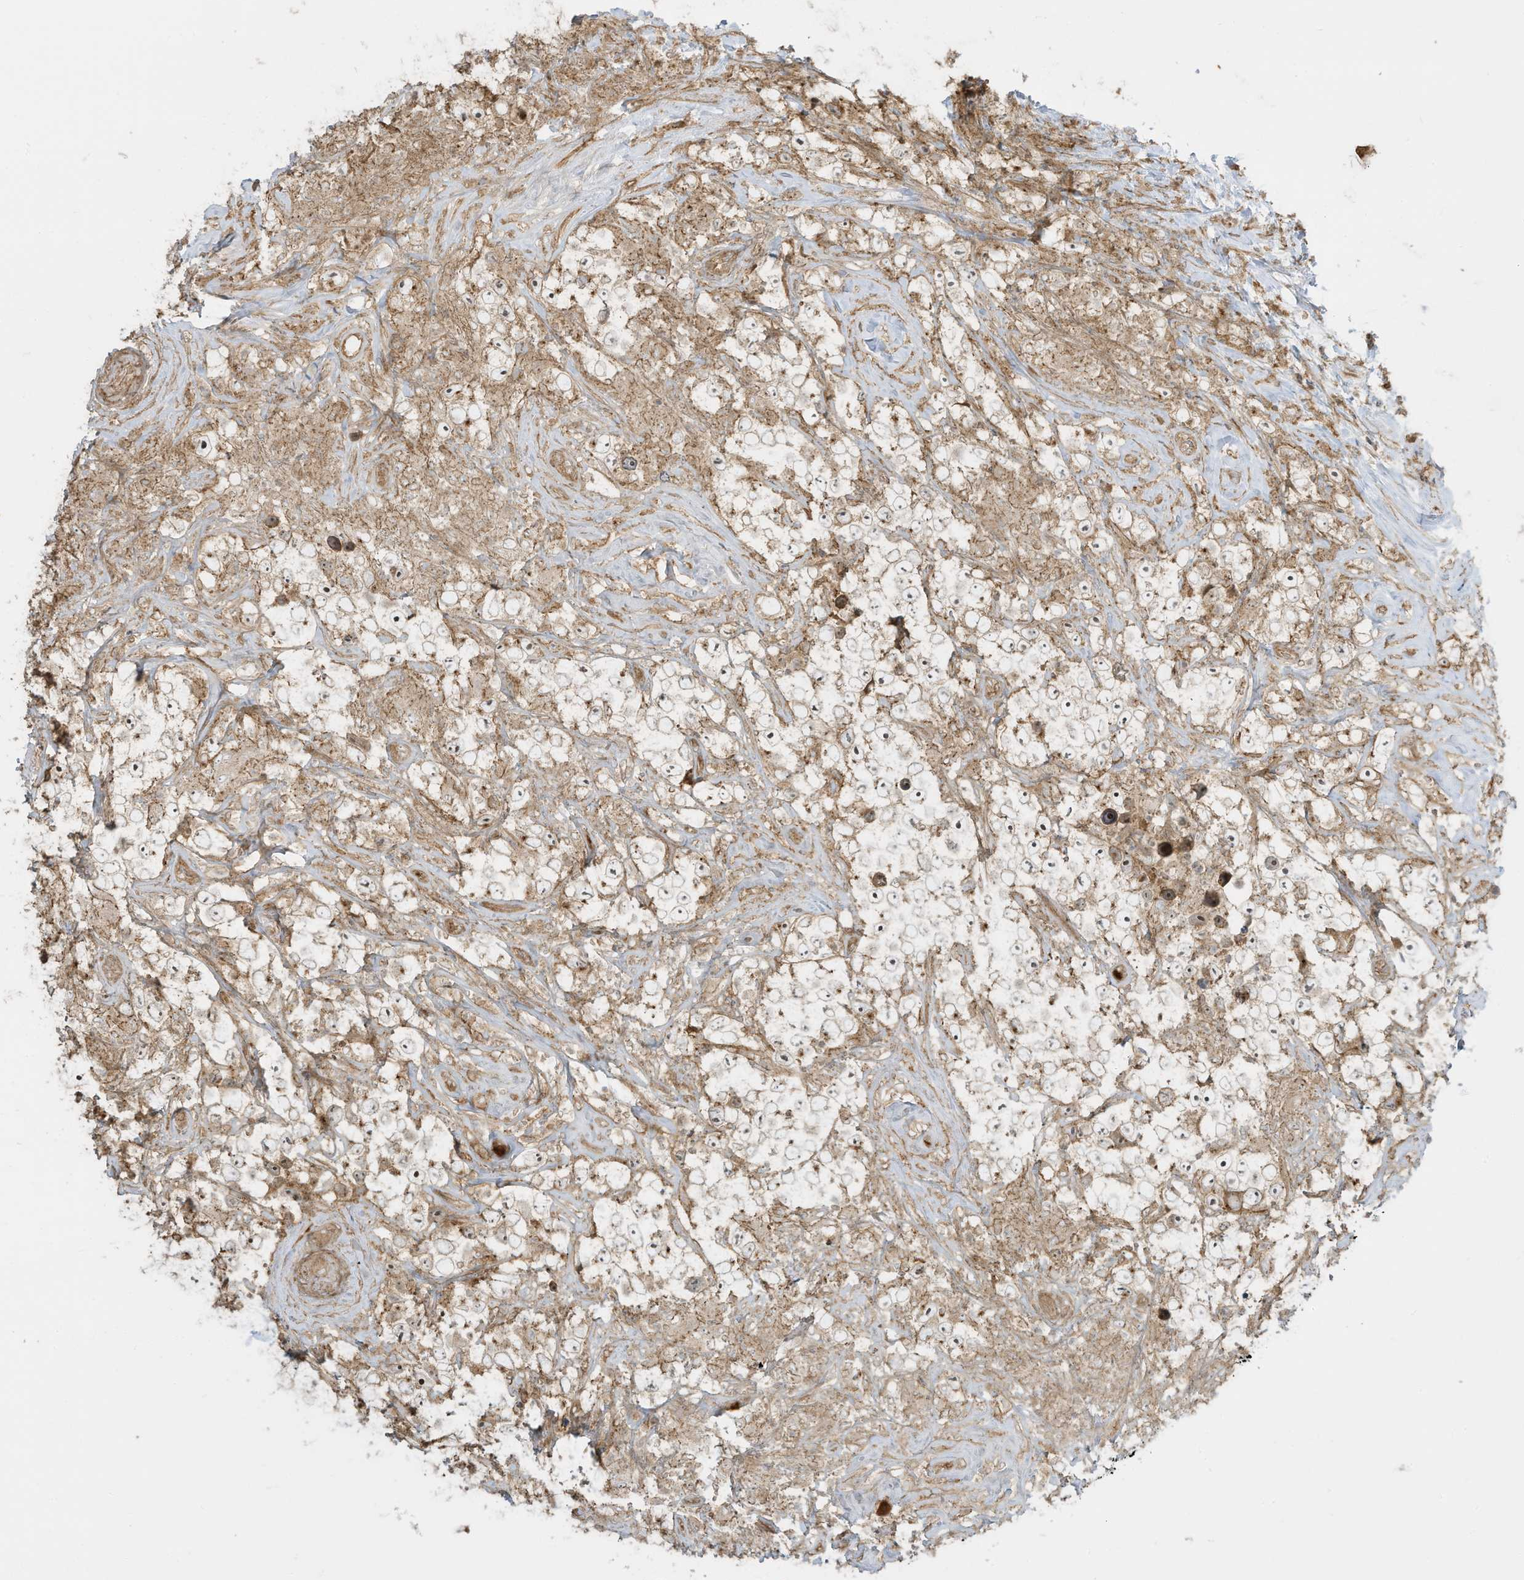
{"staining": {"intensity": "weak", "quantity": "<25%", "location": "cytoplasmic/membranous"}, "tissue": "testis cancer", "cell_type": "Tumor cells", "image_type": "cancer", "snomed": [{"axis": "morphology", "description": "Seminoma, NOS"}, {"axis": "topography", "description": "Testis"}], "caption": "Testis cancer was stained to show a protein in brown. There is no significant staining in tumor cells. Brightfield microscopy of immunohistochemistry (IHC) stained with DAB (brown) and hematoxylin (blue), captured at high magnification.", "gene": "ENTR1", "patient": {"sex": "male", "age": 49}}